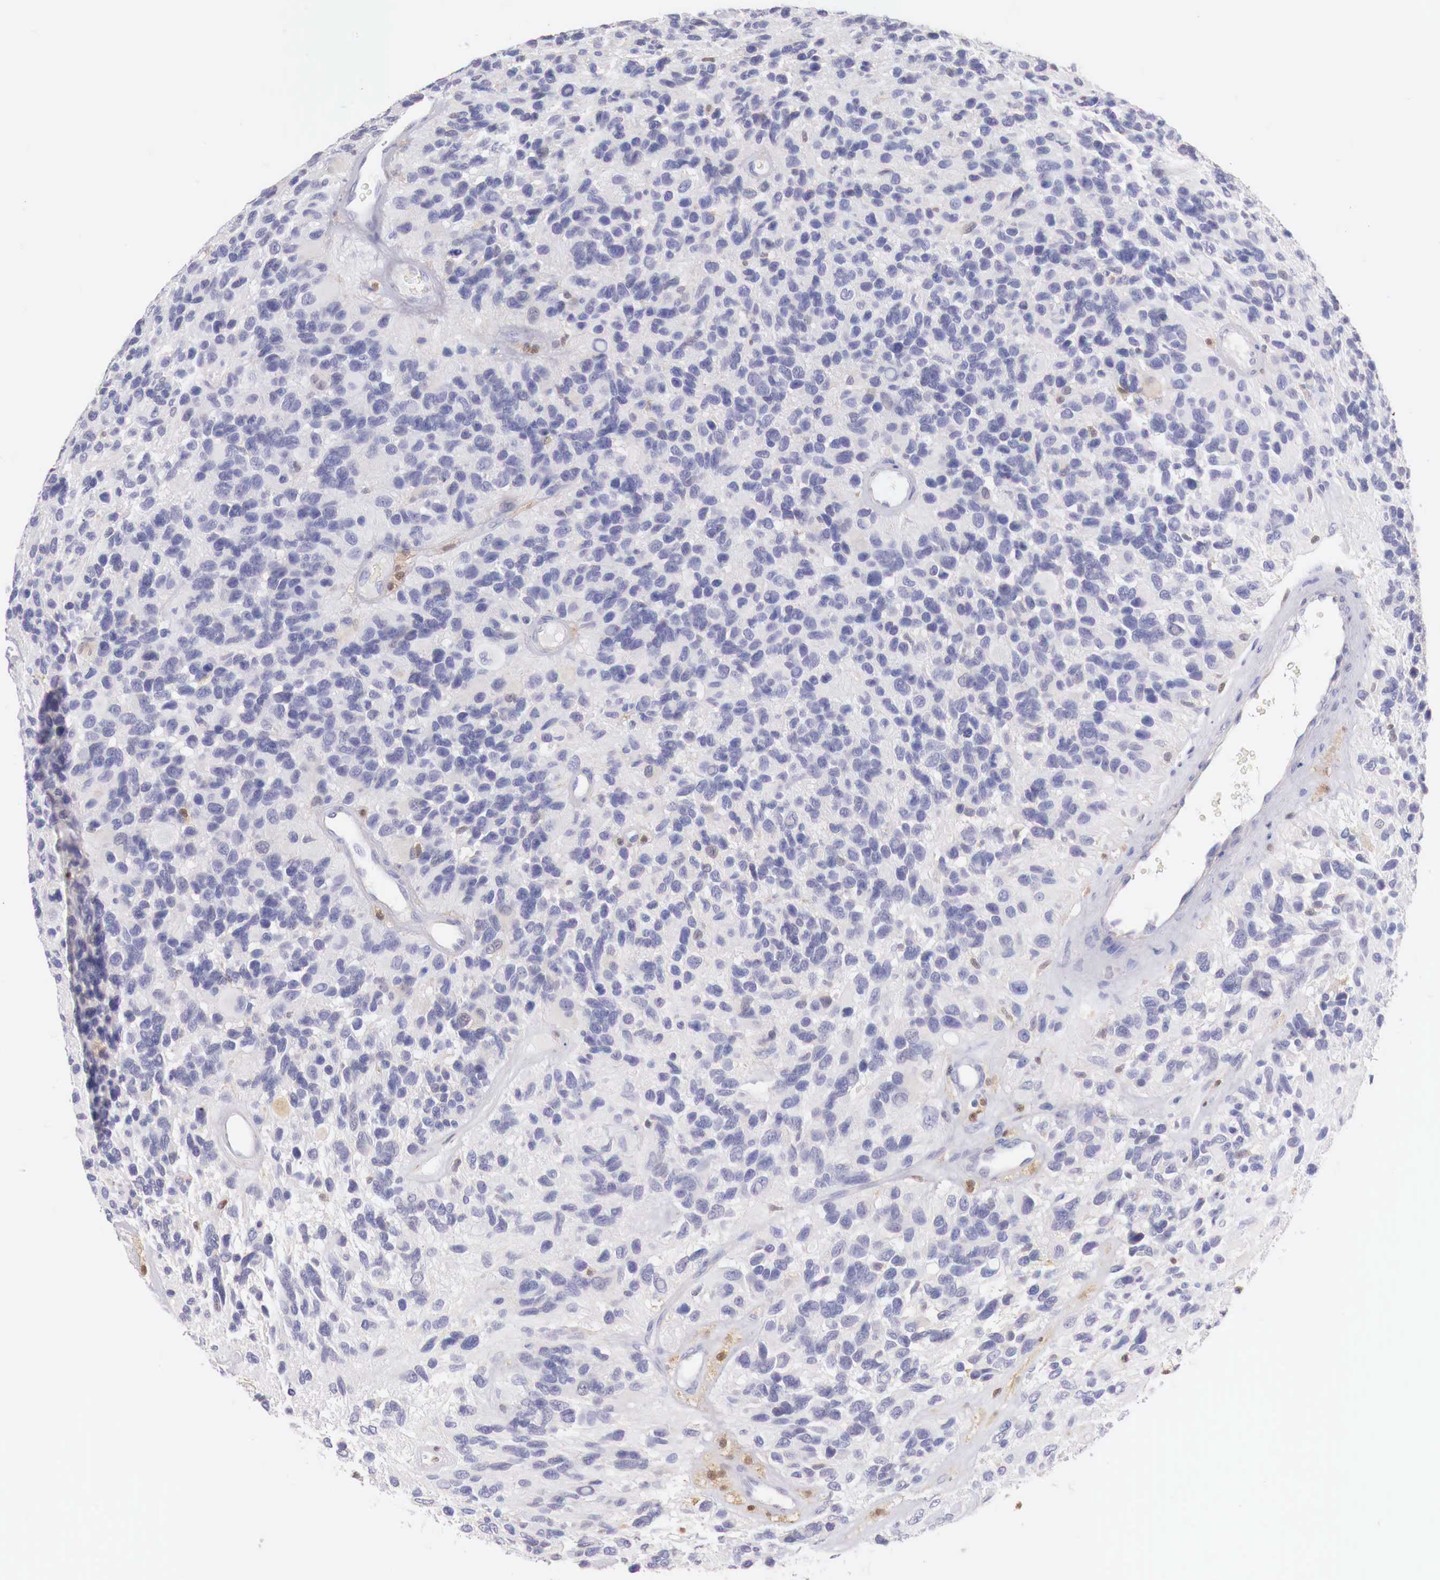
{"staining": {"intensity": "negative", "quantity": "none", "location": "none"}, "tissue": "glioma", "cell_type": "Tumor cells", "image_type": "cancer", "snomed": [{"axis": "morphology", "description": "Glioma, malignant, High grade"}, {"axis": "topography", "description": "Brain"}], "caption": "Immunohistochemistry micrograph of human high-grade glioma (malignant) stained for a protein (brown), which shows no positivity in tumor cells.", "gene": "RENBP", "patient": {"sex": "male", "age": 77}}